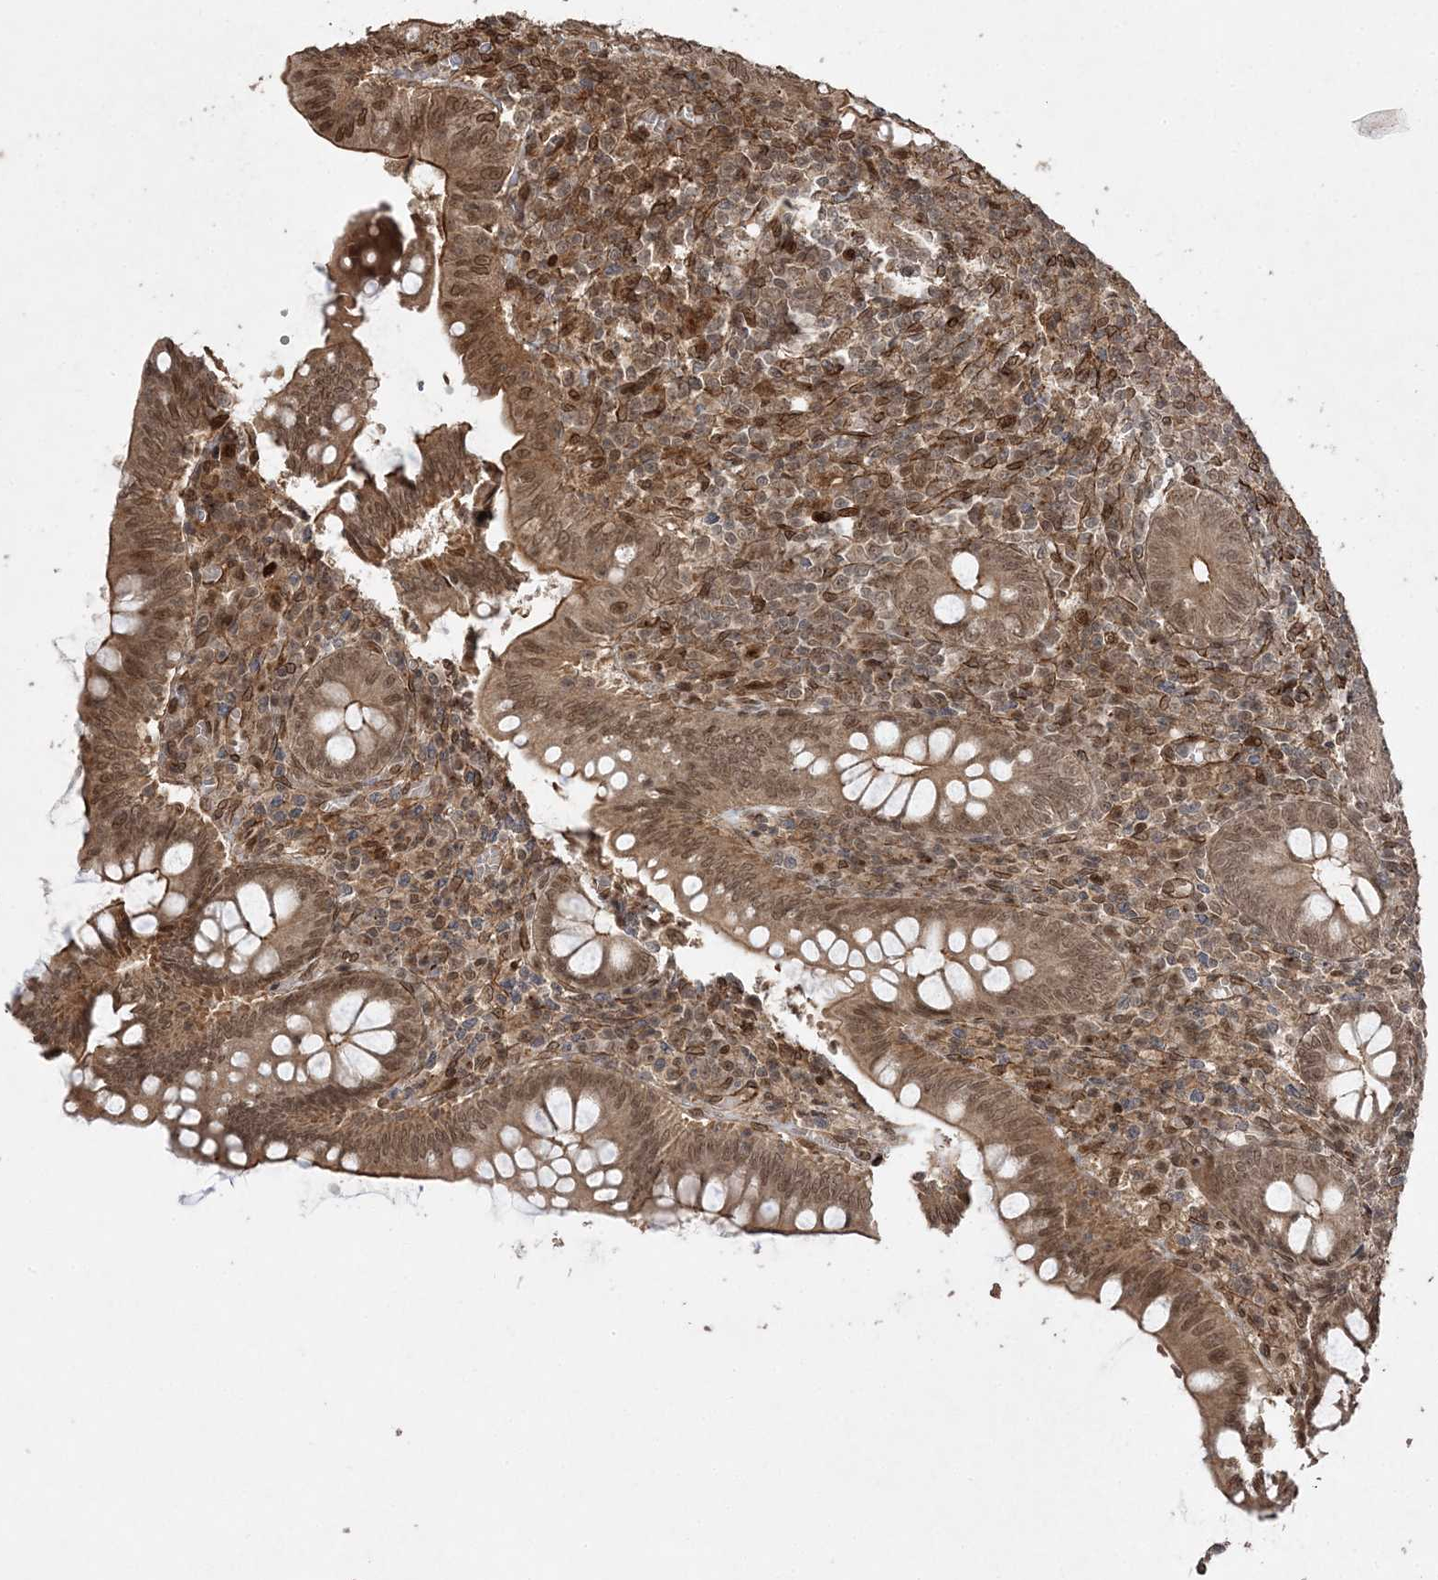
{"staining": {"intensity": "moderate", "quantity": ">75%", "location": "cytoplasmic/membranous,nuclear"}, "tissue": "appendix", "cell_type": "Glandular cells", "image_type": "normal", "snomed": [{"axis": "morphology", "description": "Normal tissue, NOS"}, {"axis": "topography", "description": "Appendix"}], "caption": "Brown immunohistochemical staining in unremarkable appendix exhibits moderate cytoplasmic/membranous,nuclear staining in about >75% of glandular cells.", "gene": "ETAA1", "patient": {"sex": "male", "age": 14}}